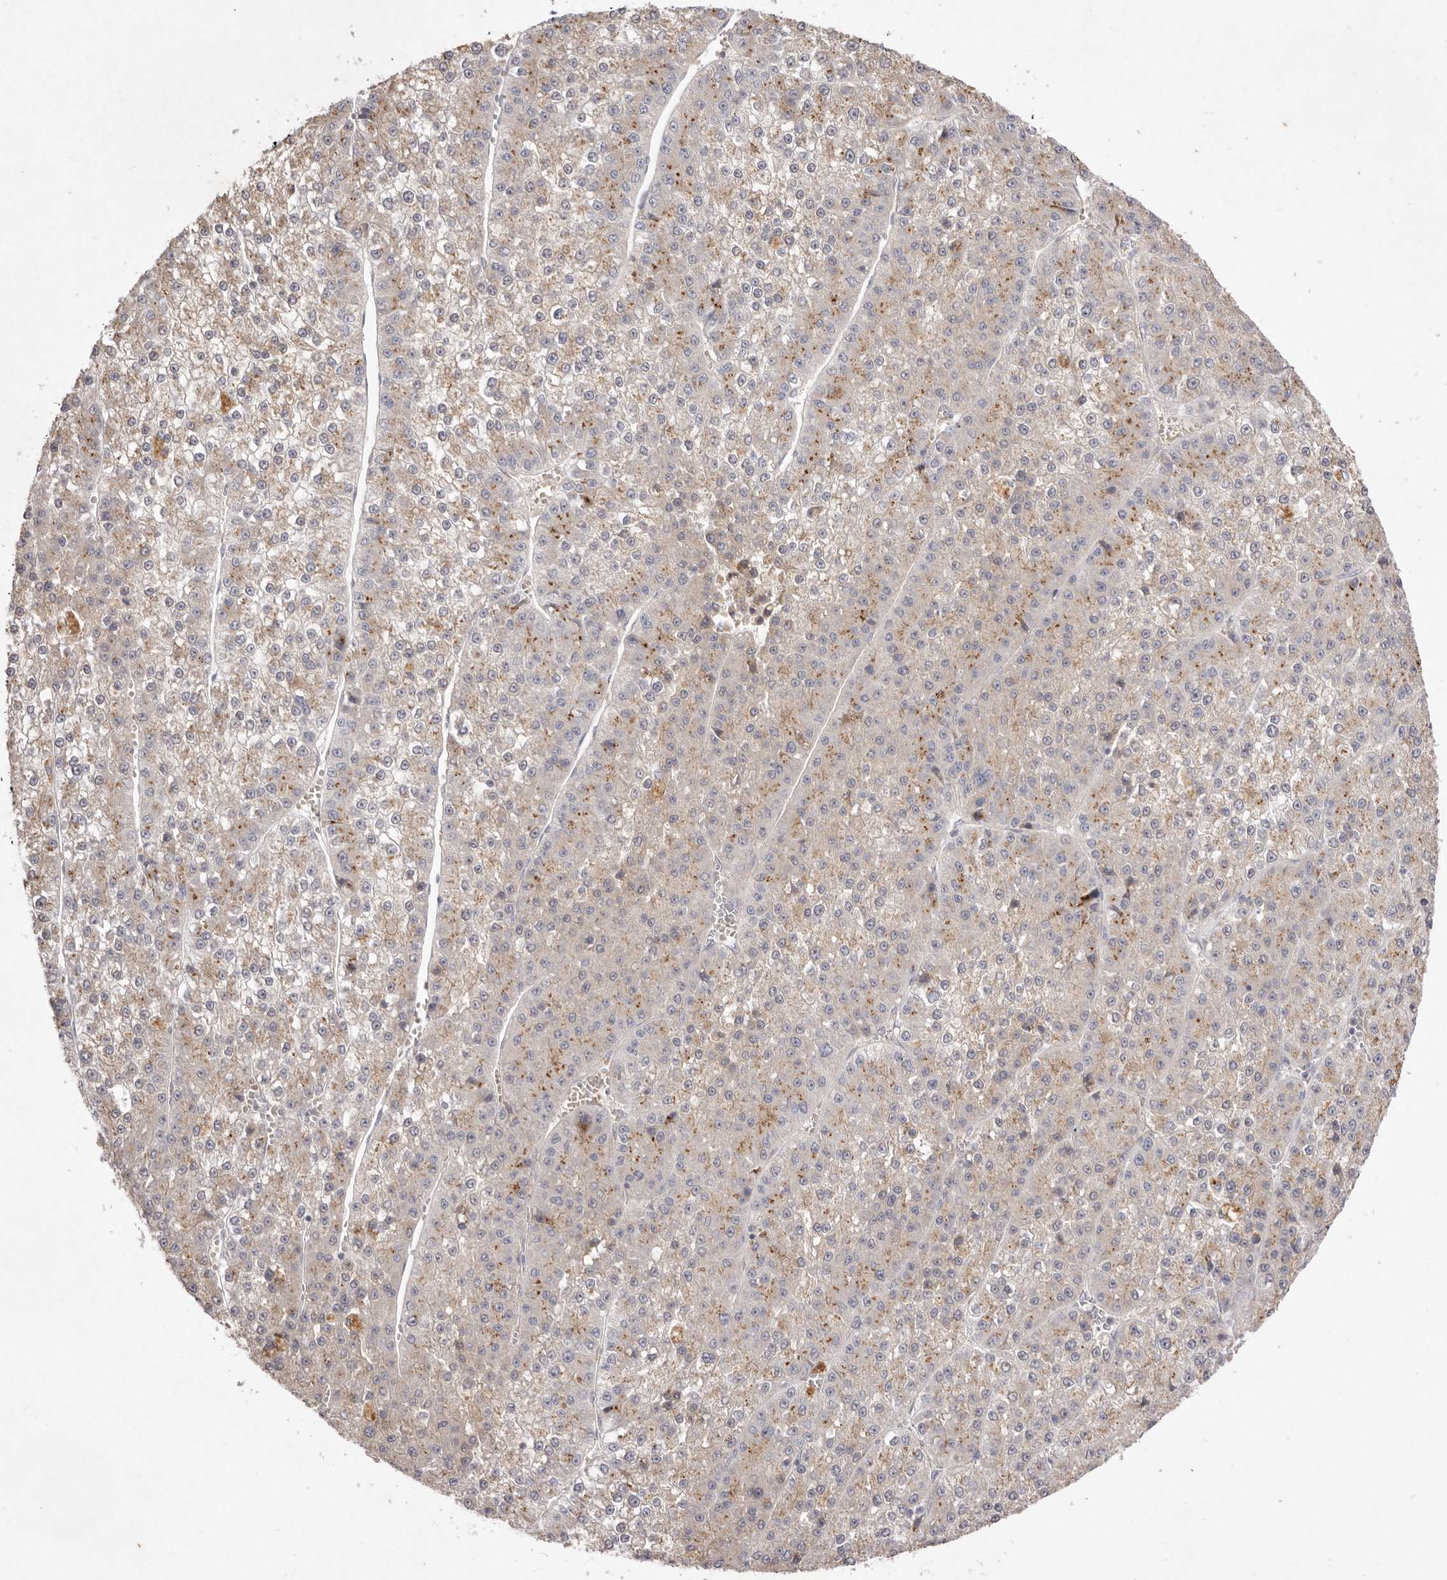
{"staining": {"intensity": "weak", "quantity": ">75%", "location": "cytoplasmic/membranous"}, "tissue": "liver cancer", "cell_type": "Tumor cells", "image_type": "cancer", "snomed": [{"axis": "morphology", "description": "Carcinoma, Hepatocellular, NOS"}, {"axis": "topography", "description": "Liver"}], "caption": "Liver cancer stained for a protein (brown) reveals weak cytoplasmic/membranous positive expression in approximately >75% of tumor cells.", "gene": "USP24", "patient": {"sex": "female", "age": 73}}